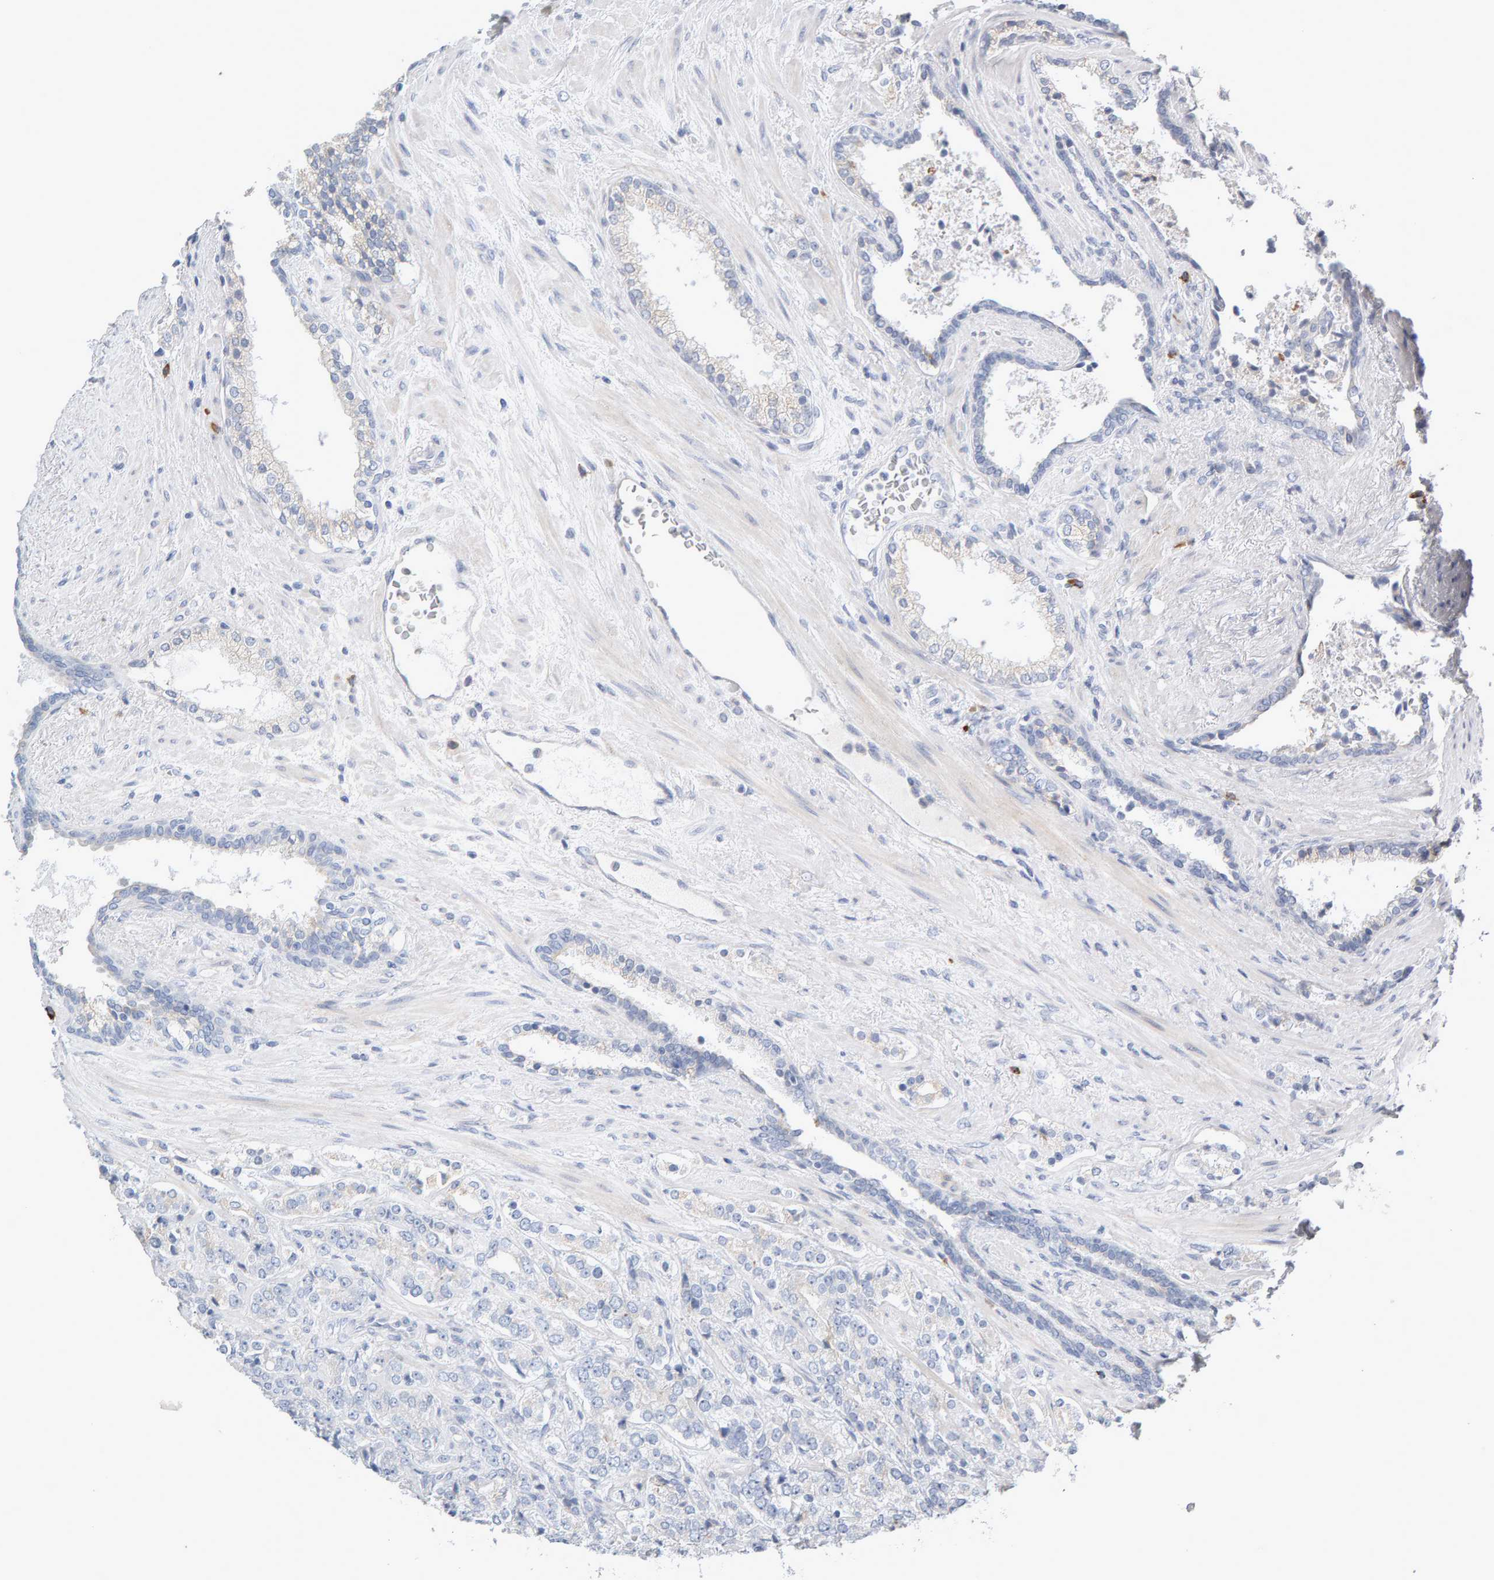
{"staining": {"intensity": "negative", "quantity": "none", "location": "none"}, "tissue": "prostate cancer", "cell_type": "Tumor cells", "image_type": "cancer", "snomed": [{"axis": "morphology", "description": "Adenocarcinoma, High grade"}, {"axis": "topography", "description": "Prostate"}], "caption": "This is a histopathology image of IHC staining of prostate cancer, which shows no staining in tumor cells. (DAB IHC visualized using brightfield microscopy, high magnification).", "gene": "ENGASE", "patient": {"sex": "male", "age": 71}}